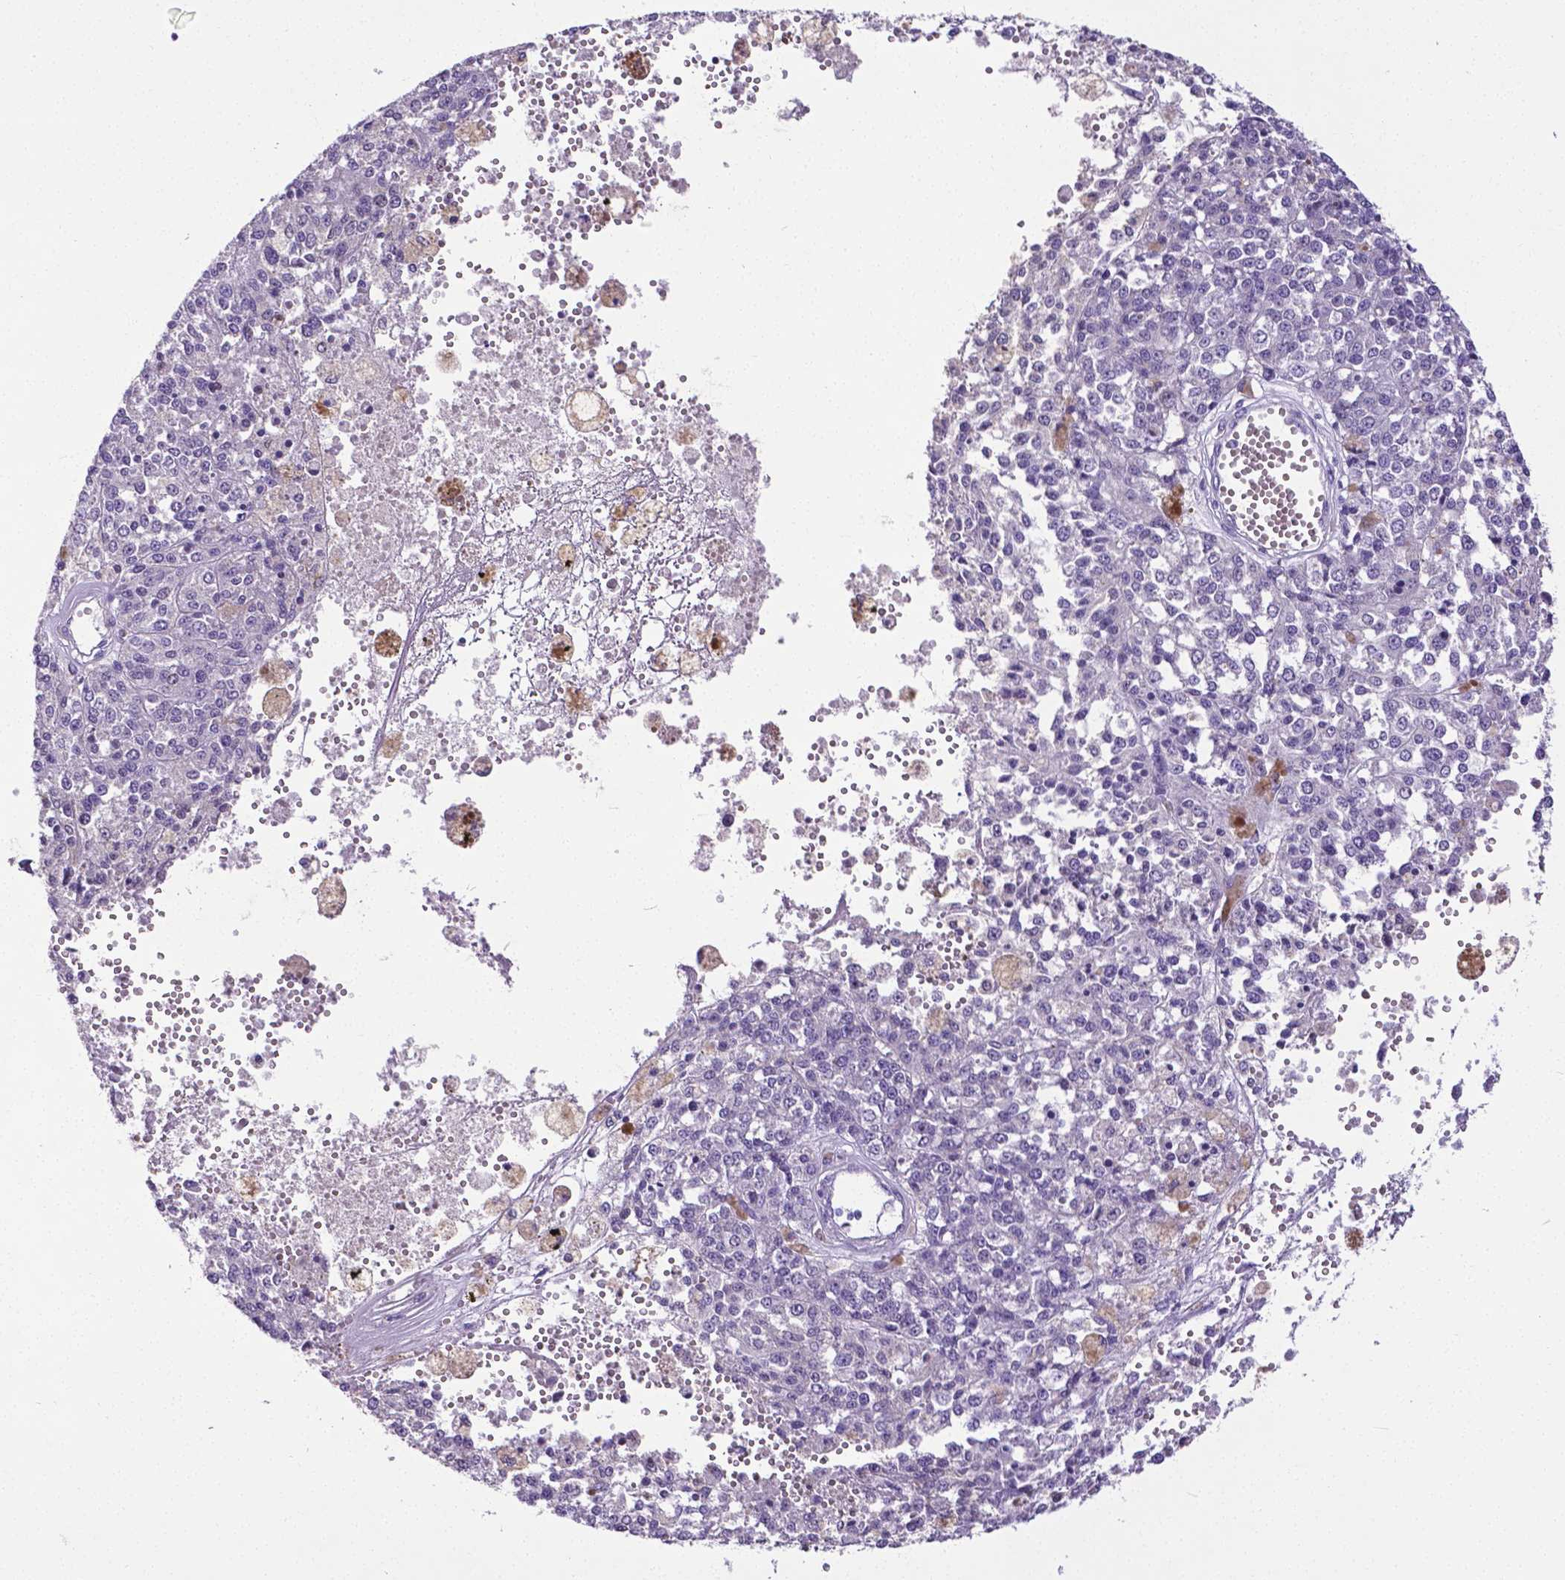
{"staining": {"intensity": "negative", "quantity": "none", "location": "none"}, "tissue": "melanoma", "cell_type": "Tumor cells", "image_type": "cancer", "snomed": [{"axis": "morphology", "description": "Malignant melanoma, Metastatic site"}, {"axis": "topography", "description": "Lymph node"}], "caption": "An immunohistochemistry micrograph of melanoma is shown. There is no staining in tumor cells of melanoma.", "gene": "CD4", "patient": {"sex": "female", "age": 64}}